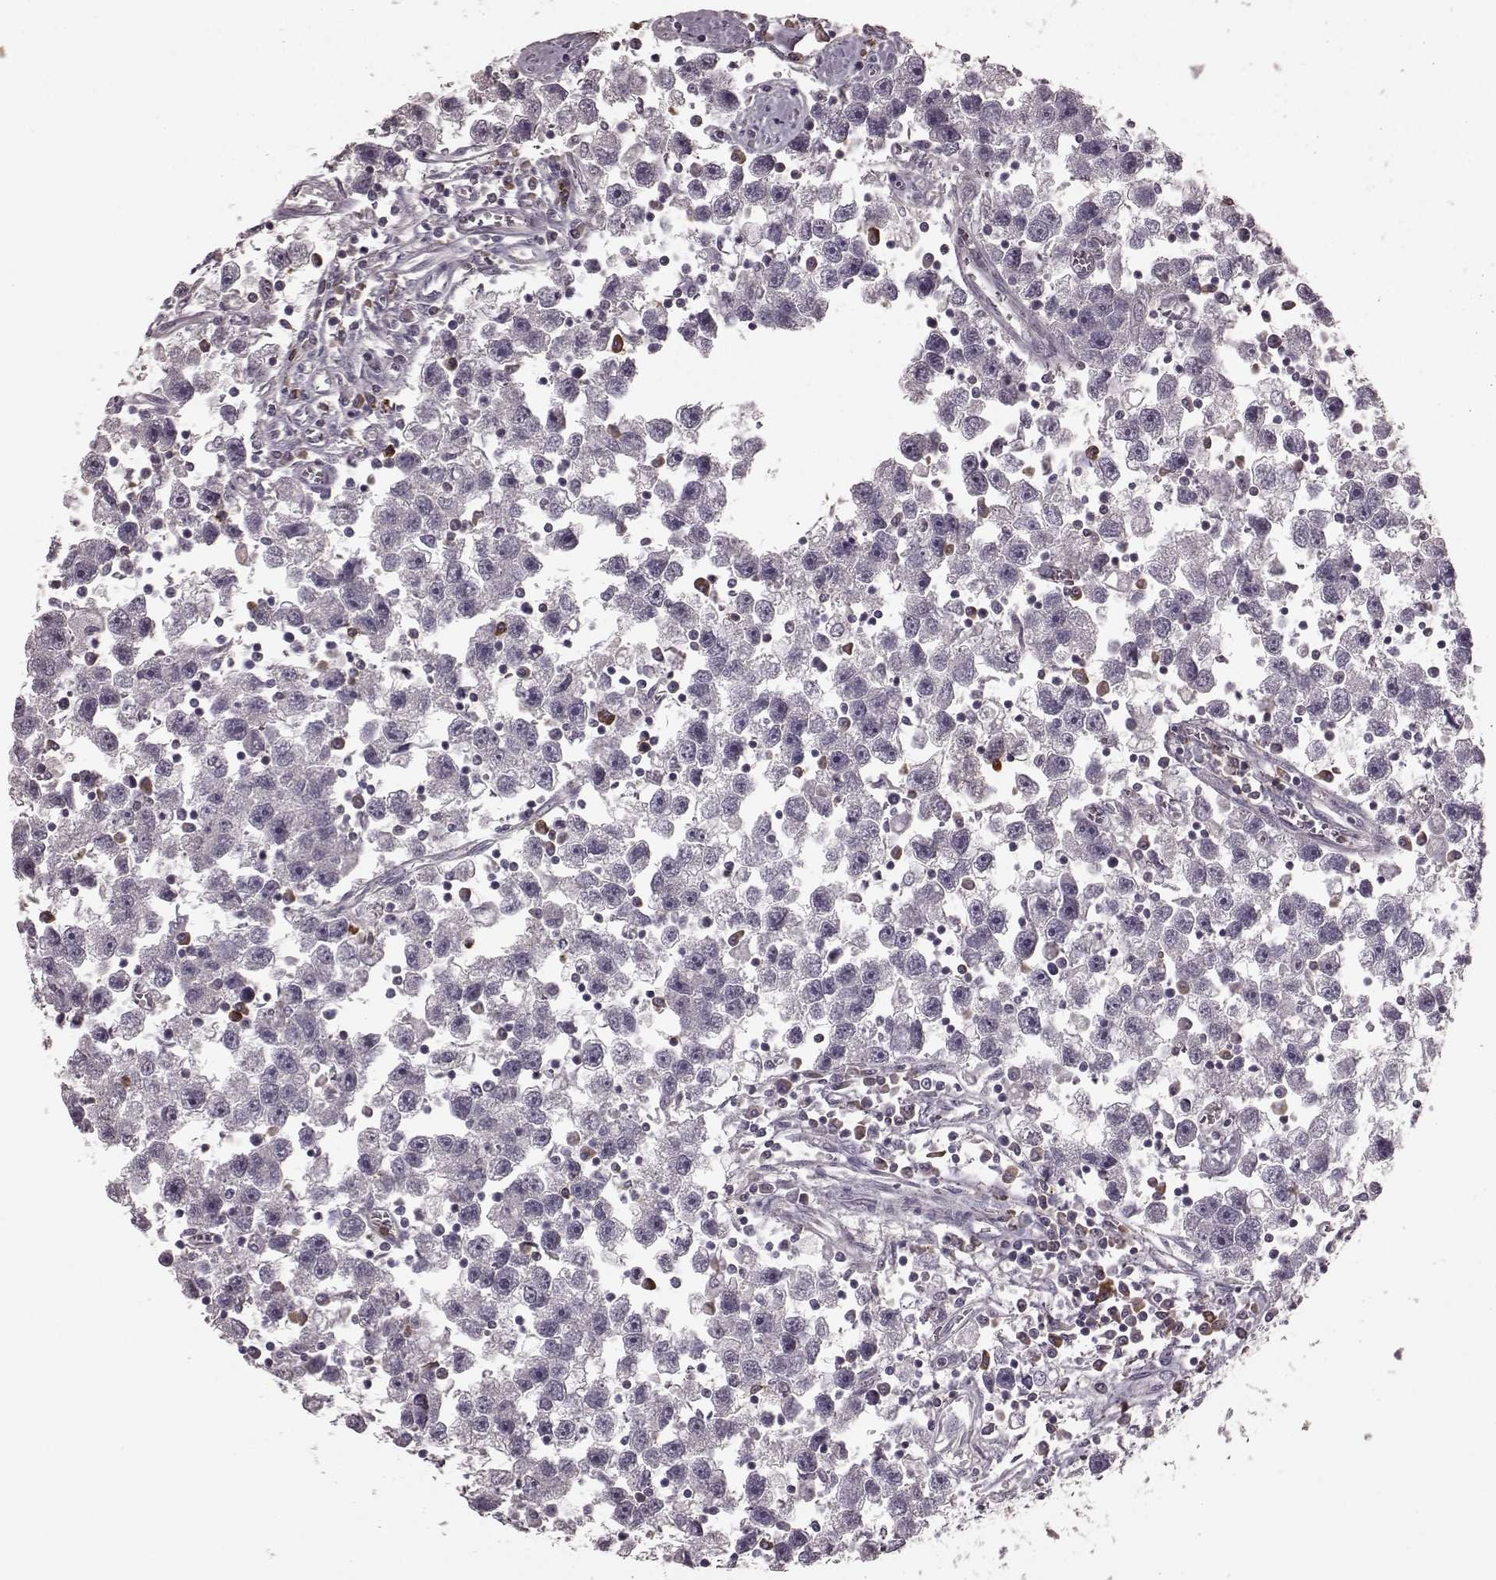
{"staining": {"intensity": "negative", "quantity": "none", "location": "none"}, "tissue": "testis cancer", "cell_type": "Tumor cells", "image_type": "cancer", "snomed": [{"axis": "morphology", "description": "Seminoma, NOS"}, {"axis": "topography", "description": "Testis"}], "caption": "Micrograph shows no protein staining in tumor cells of seminoma (testis) tissue.", "gene": "CD28", "patient": {"sex": "male", "age": 30}}